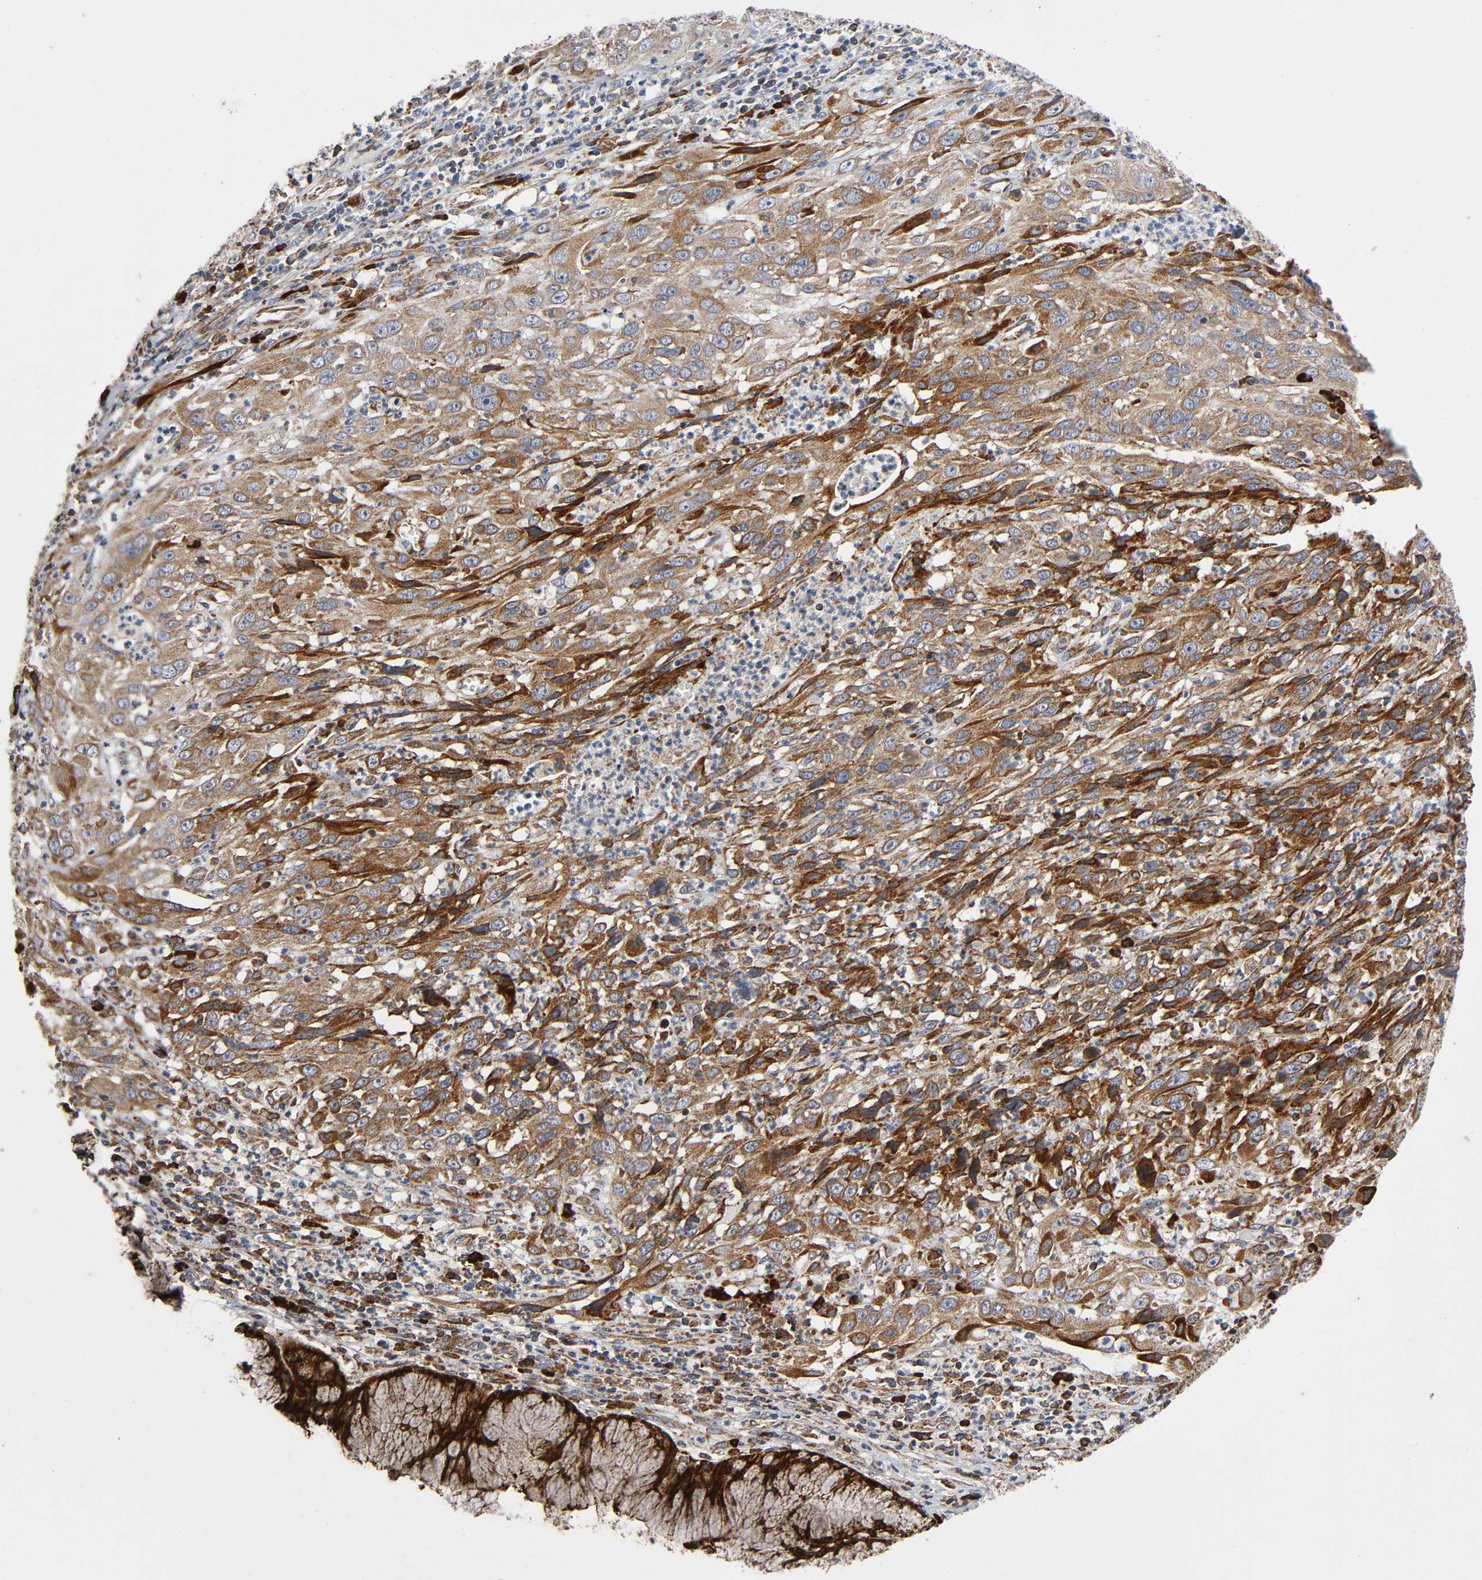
{"staining": {"intensity": "strong", "quantity": "25%-75%", "location": "cytoplasmic/membranous"}, "tissue": "cervical cancer", "cell_type": "Tumor cells", "image_type": "cancer", "snomed": [{"axis": "morphology", "description": "Squamous cell carcinoma, NOS"}, {"axis": "topography", "description": "Cervix"}], "caption": "Immunohistochemical staining of cervical squamous cell carcinoma exhibits high levels of strong cytoplasmic/membranous staining in approximately 25%-75% of tumor cells.", "gene": "MAP3K1", "patient": {"sex": "female", "age": 32}}